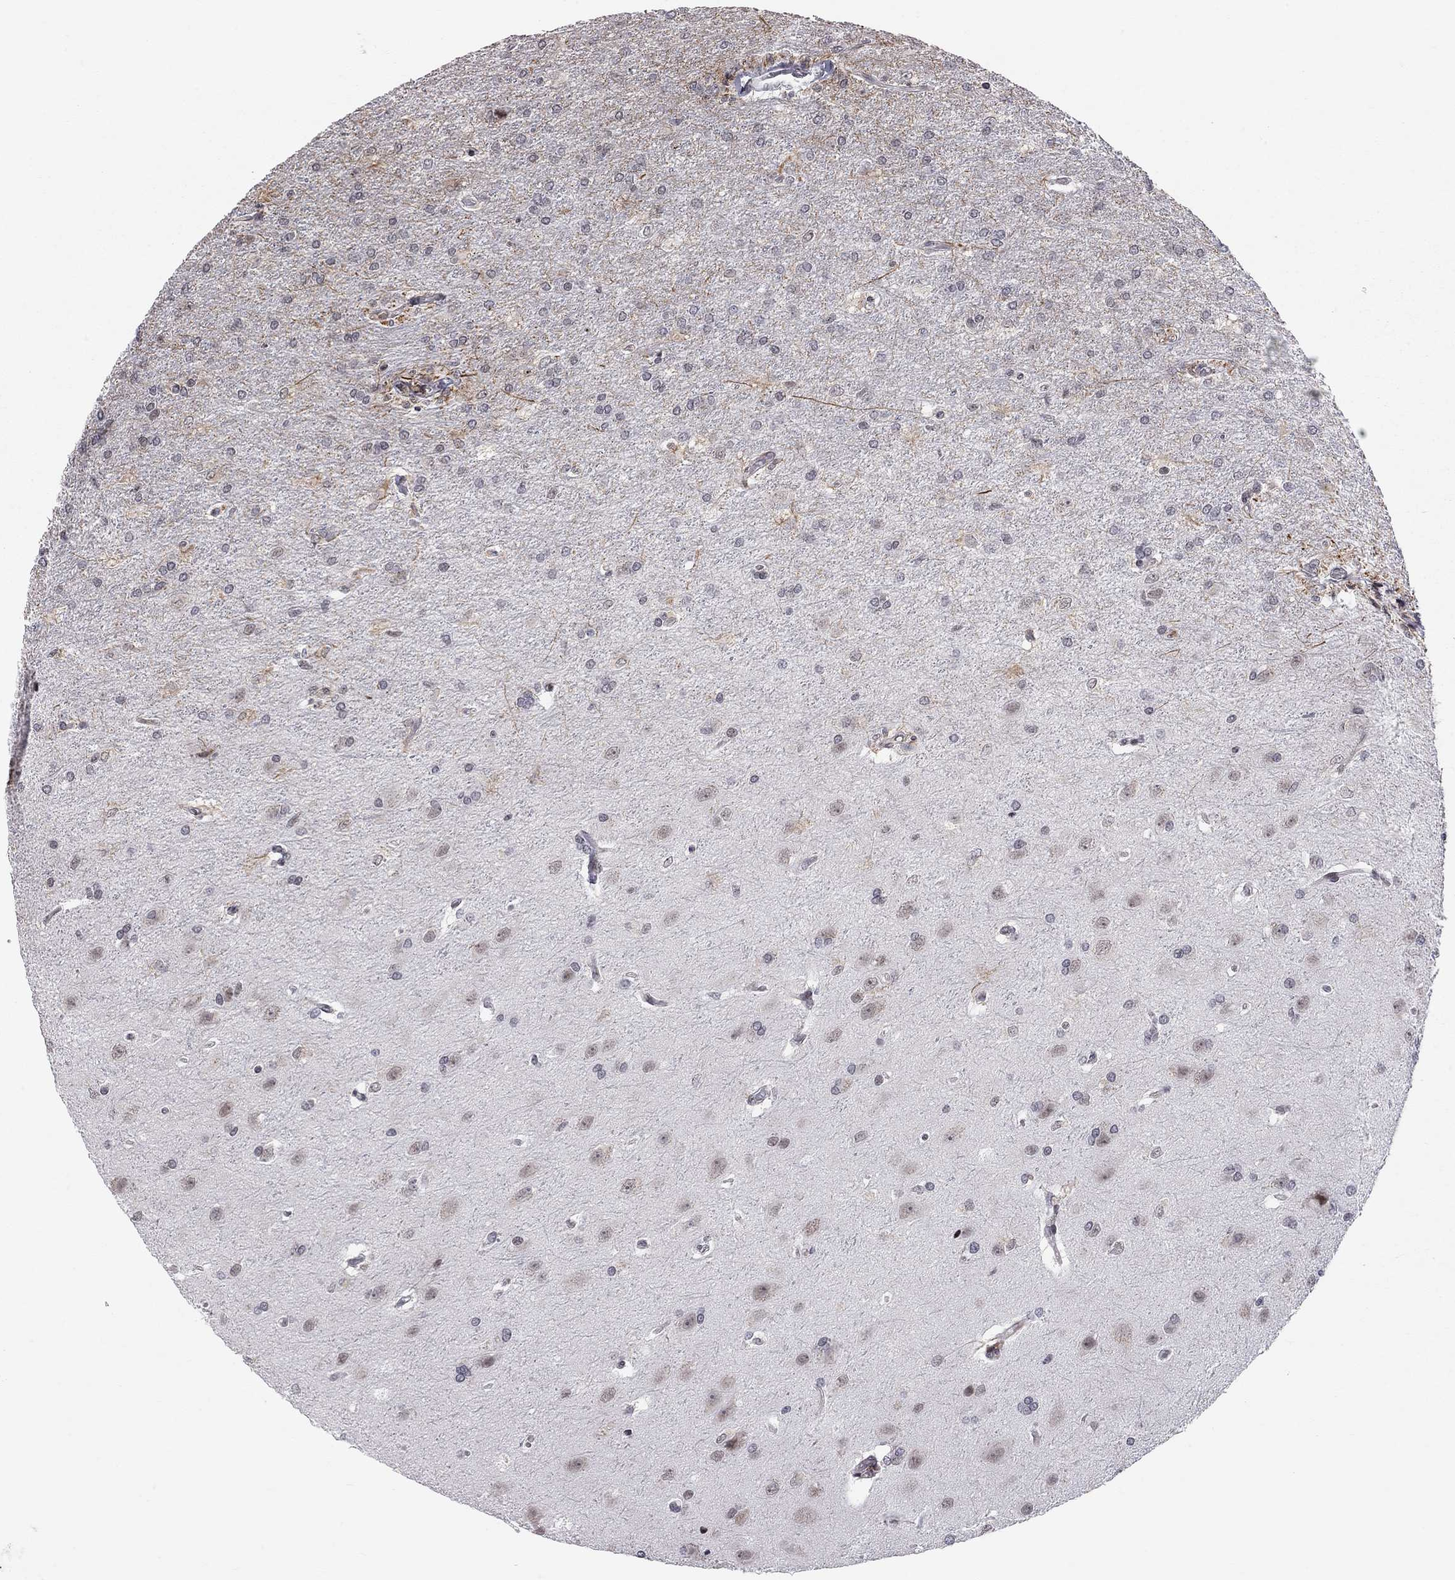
{"staining": {"intensity": "negative", "quantity": "none", "location": "none"}, "tissue": "glioma", "cell_type": "Tumor cells", "image_type": "cancer", "snomed": [{"axis": "morphology", "description": "Glioma, malignant, High grade"}, {"axis": "topography", "description": "Brain"}], "caption": "Tumor cells show no significant positivity in malignant high-grade glioma.", "gene": "MTNR1B", "patient": {"sex": "male", "age": 68}}